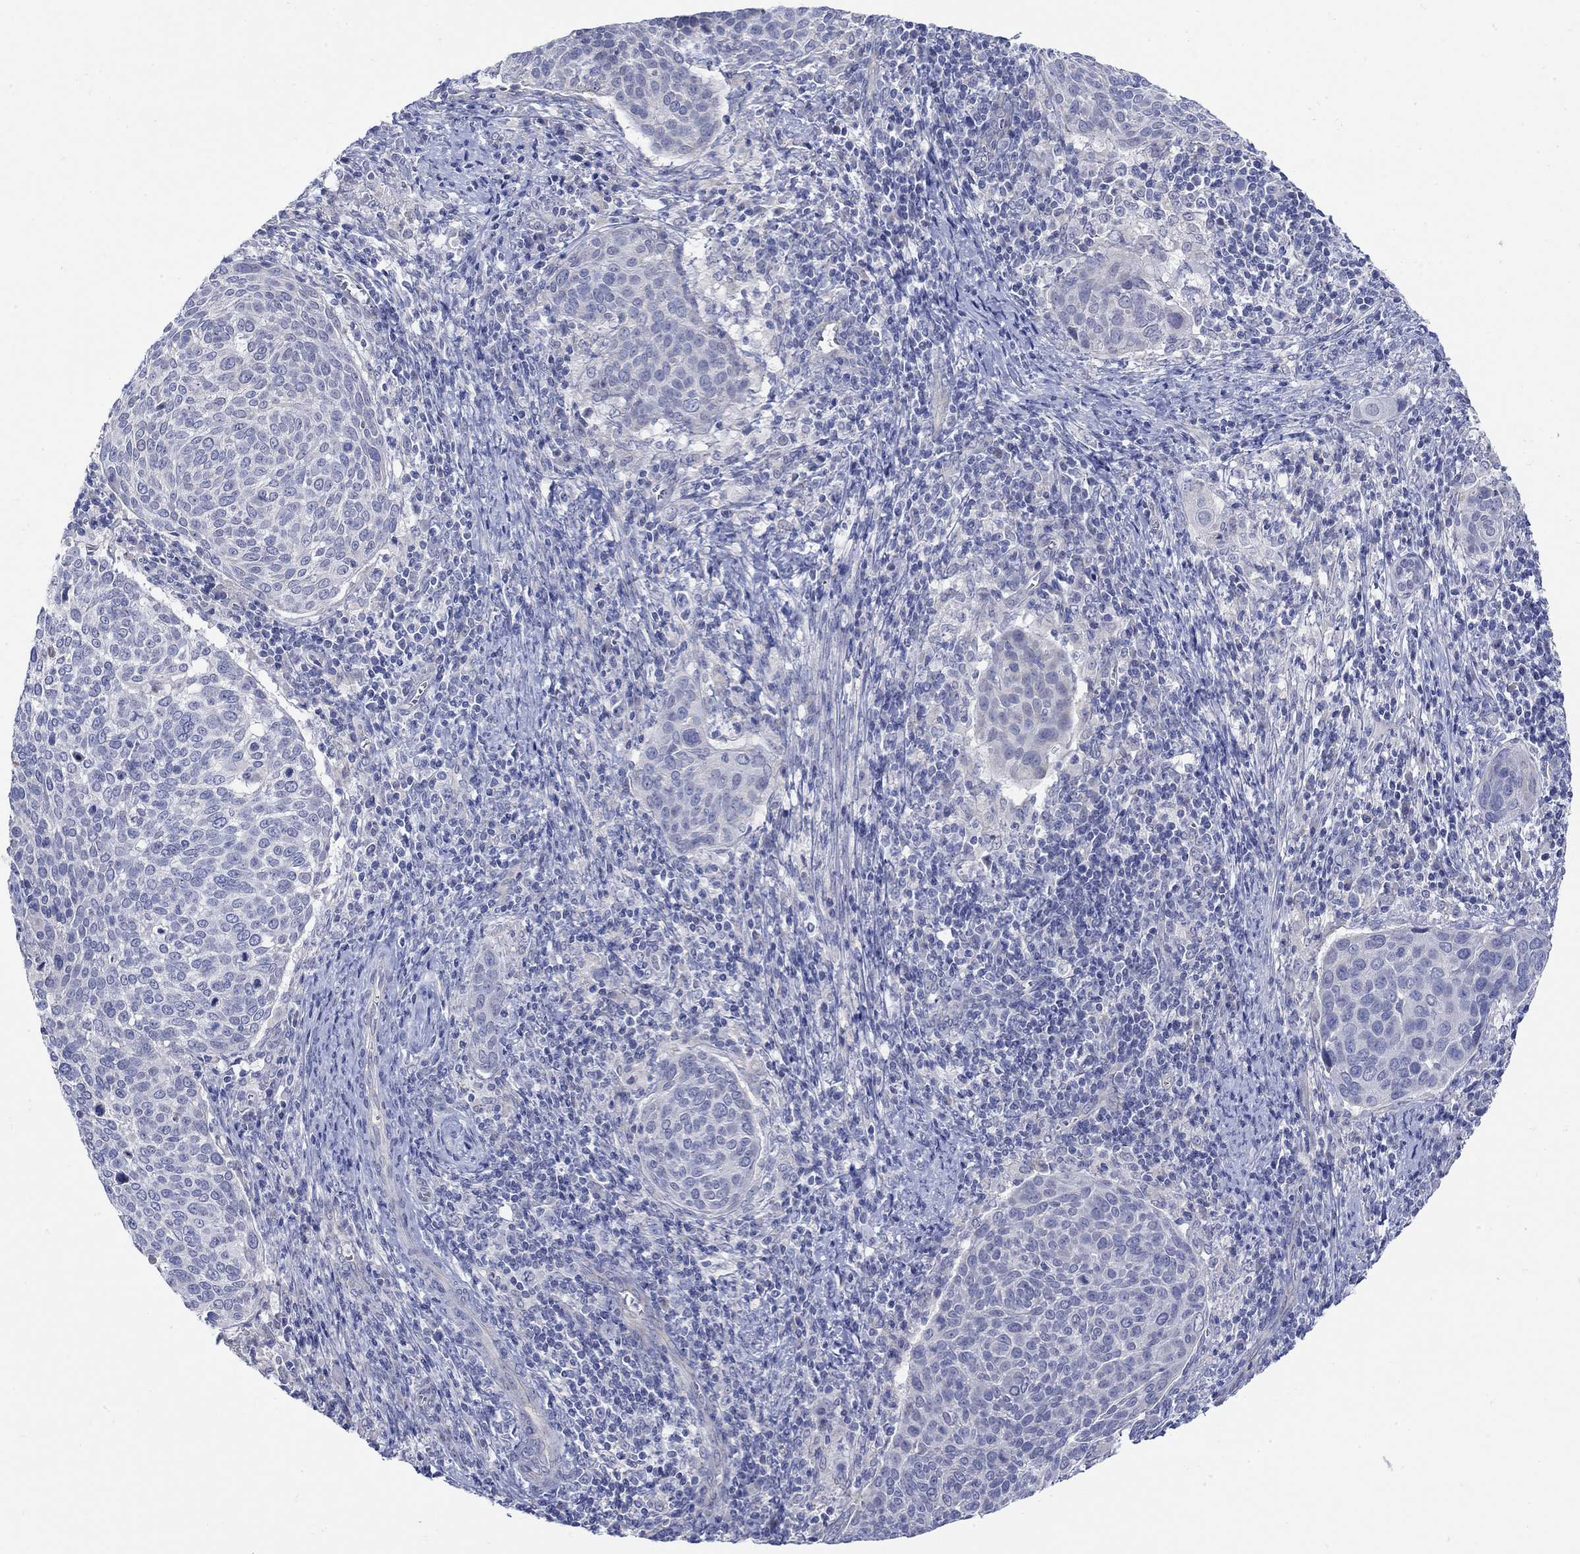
{"staining": {"intensity": "negative", "quantity": "none", "location": "none"}, "tissue": "cervical cancer", "cell_type": "Tumor cells", "image_type": "cancer", "snomed": [{"axis": "morphology", "description": "Squamous cell carcinoma, NOS"}, {"axis": "topography", "description": "Cervix"}], "caption": "A photomicrograph of human cervical squamous cell carcinoma is negative for staining in tumor cells. (DAB (3,3'-diaminobenzidine) IHC with hematoxylin counter stain).", "gene": "KRT222", "patient": {"sex": "female", "age": 39}}